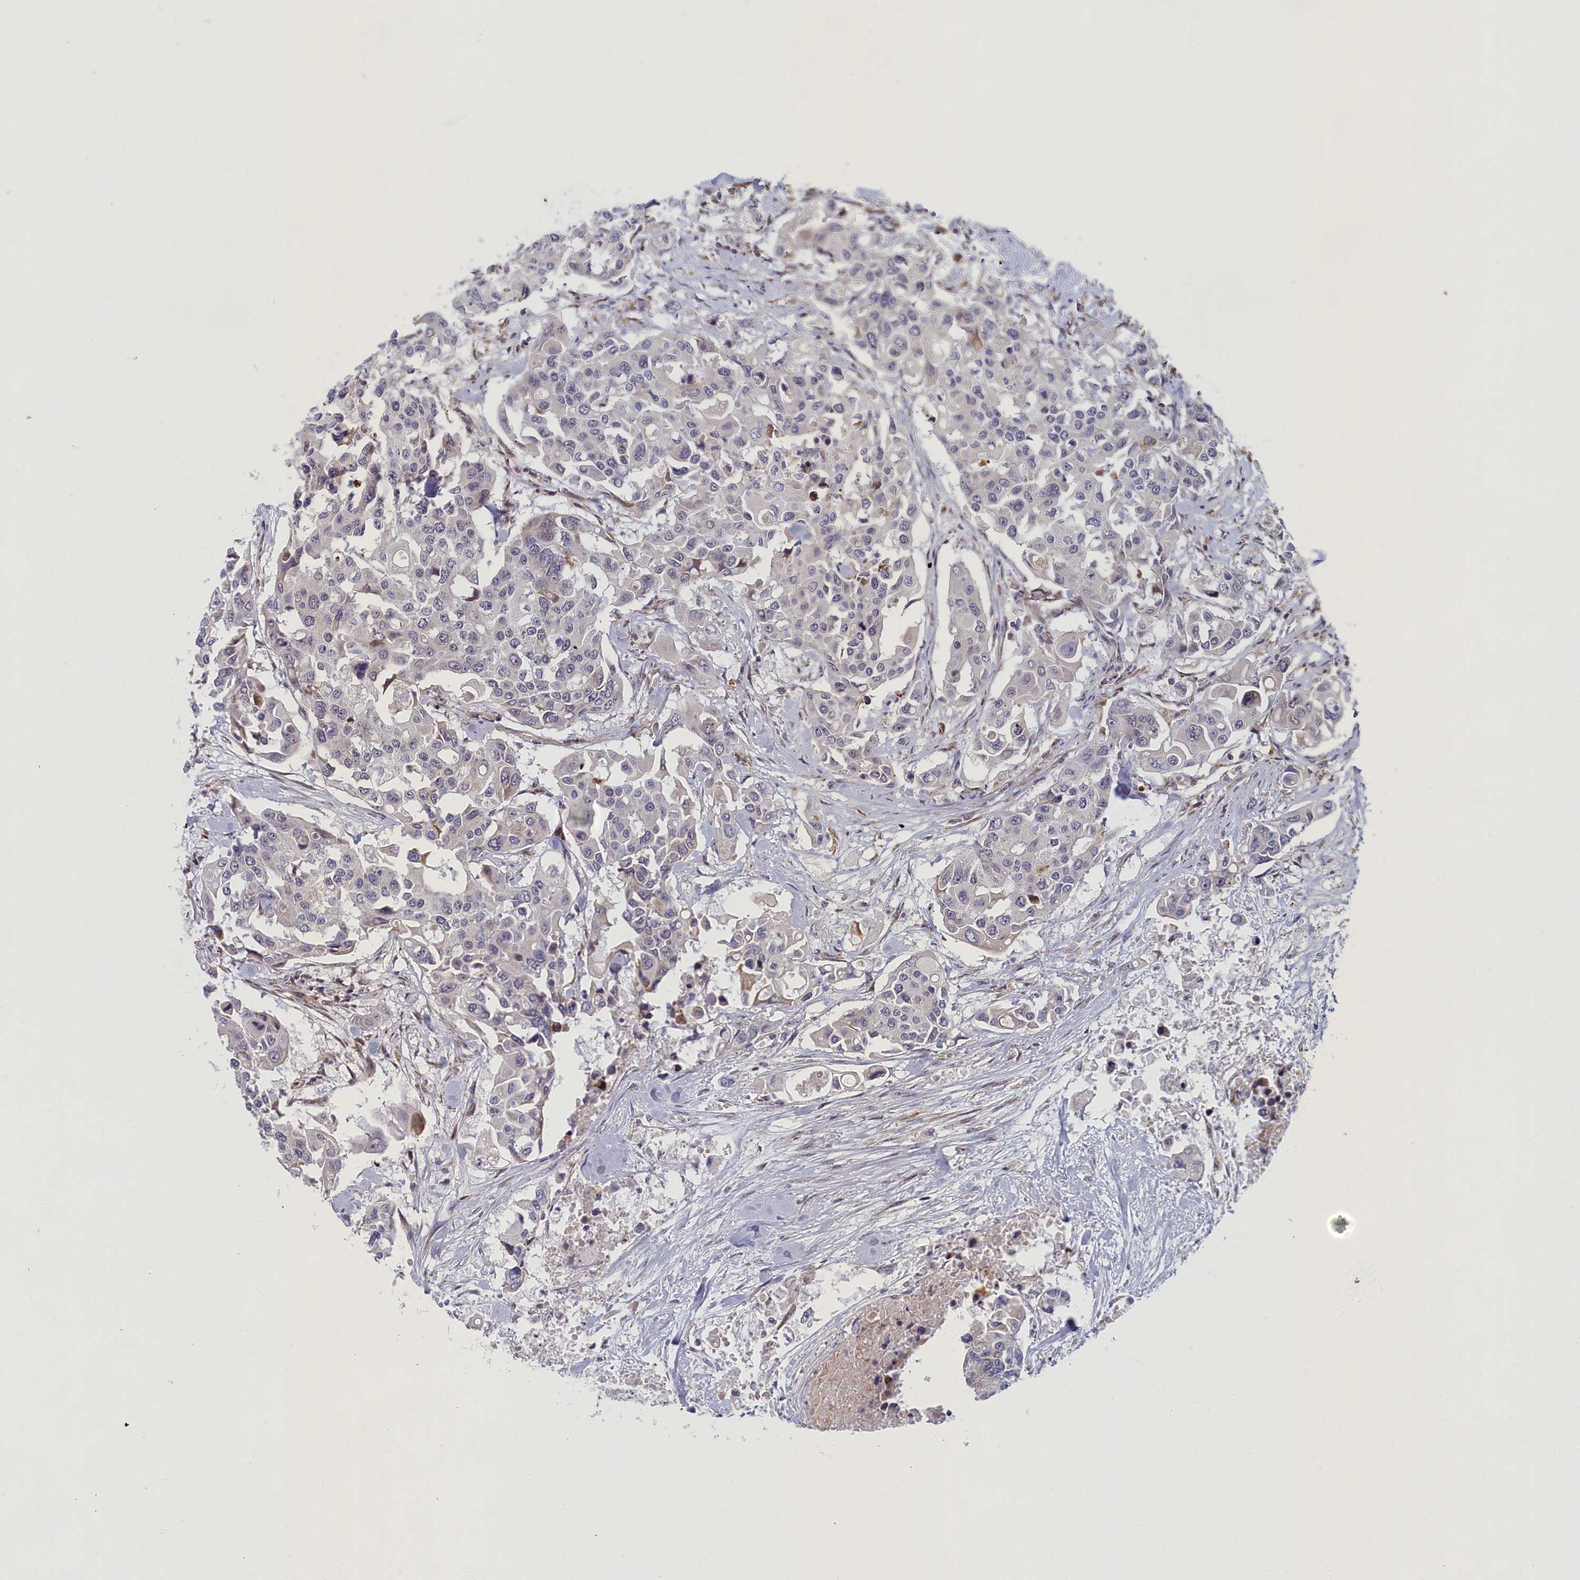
{"staining": {"intensity": "negative", "quantity": "none", "location": "none"}, "tissue": "colorectal cancer", "cell_type": "Tumor cells", "image_type": "cancer", "snomed": [{"axis": "morphology", "description": "Adenocarcinoma, NOS"}, {"axis": "topography", "description": "Colon"}], "caption": "Immunohistochemistry (IHC) of colorectal cancer reveals no staining in tumor cells. (IHC, brightfield microscopy, high magnification).", "gene": "DNAJC17", "patient": {"sex": "male", "age": 77}}